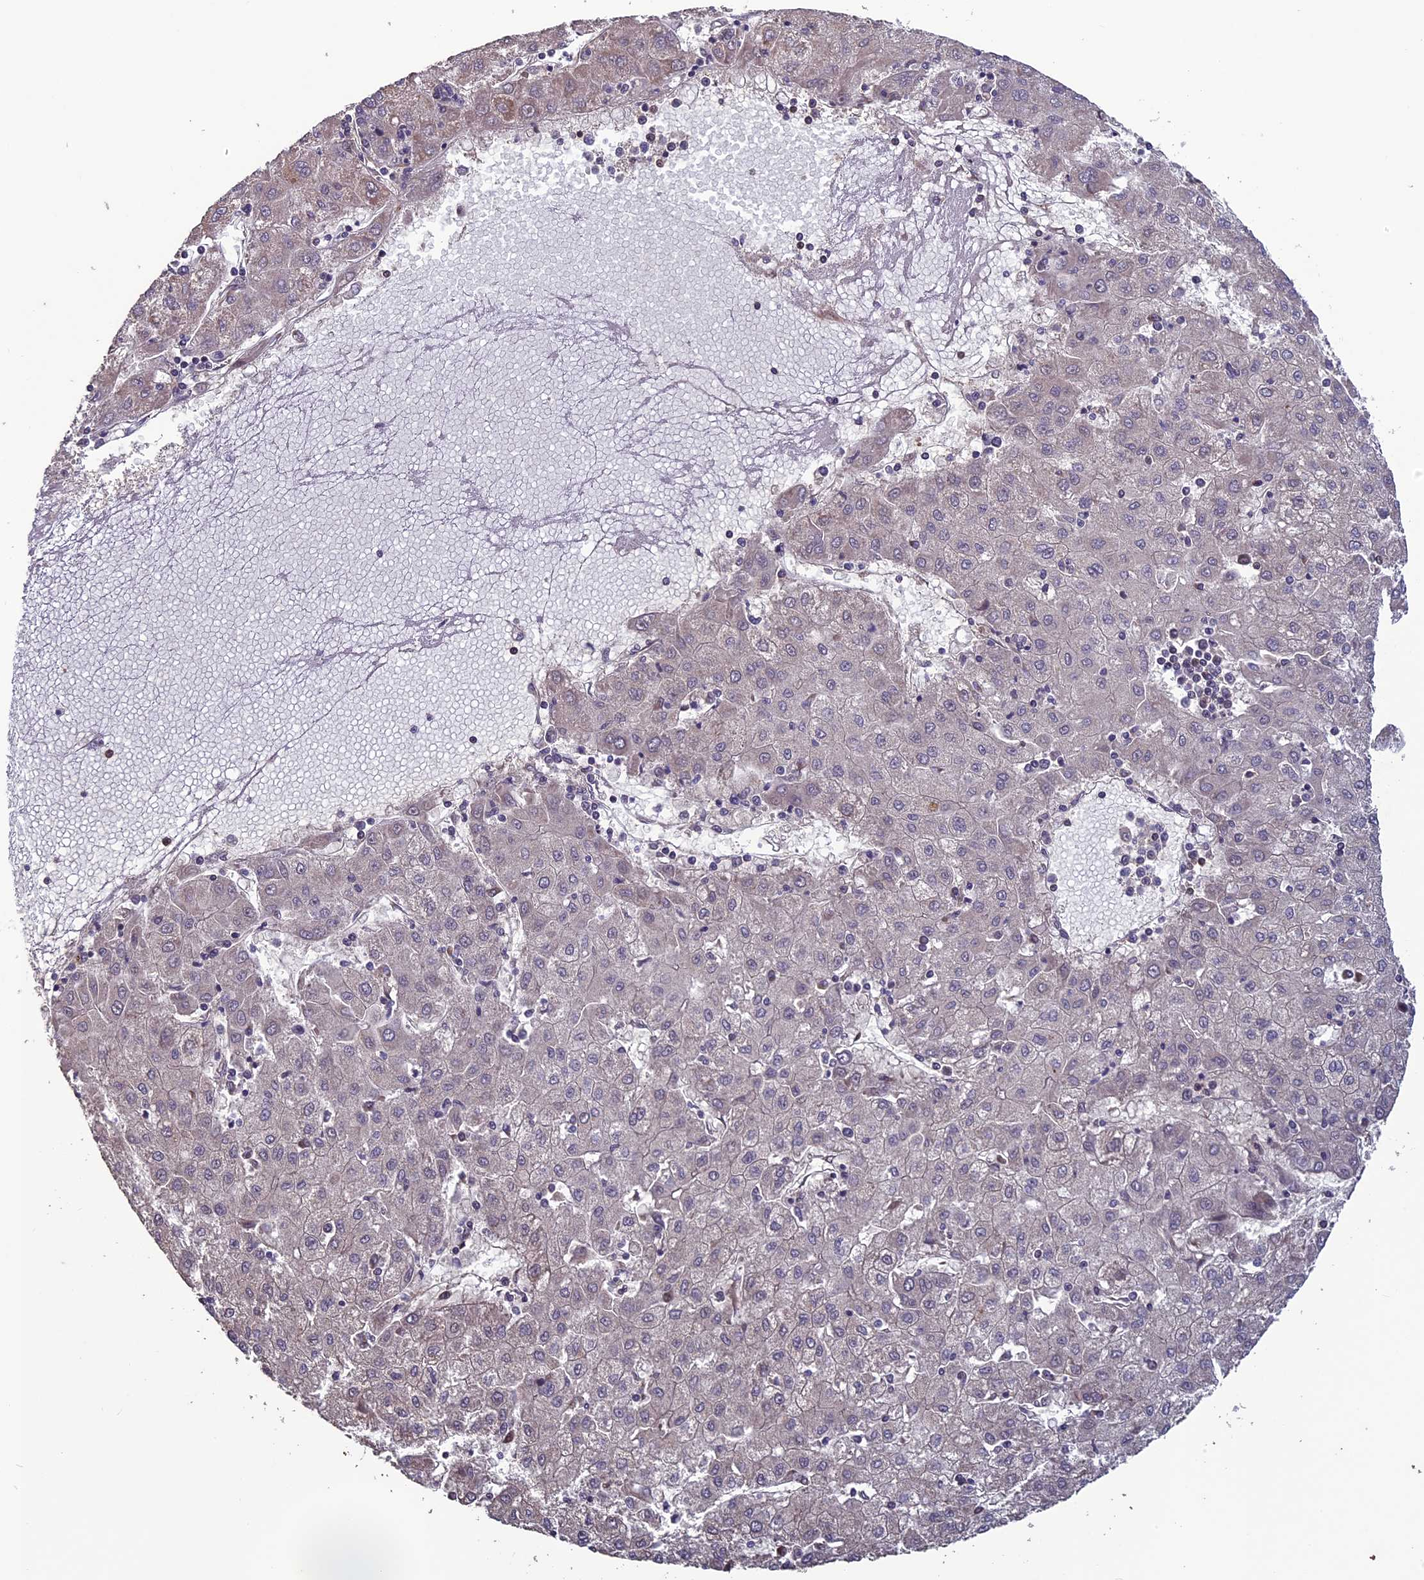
{"staining": {"intensity": "negative", "quantity": "none", "location": "none"}, "tissue": "liver cancer", "cell_type": "Tumor cells", "image_type": "cancer", "snomed": [{"axis": "morphology", "description": "Carcinoma, Hepatocellular, NOS"}, {"axis": "topography", "description": "Liver"}], "caption": "Photomicrograph shows no protein positivity in tumor cells of liver cancer (hepatocellular carcinoma) tissue.", "gene": "NAE1", "patient": {"sex": "male", "age": 72}}